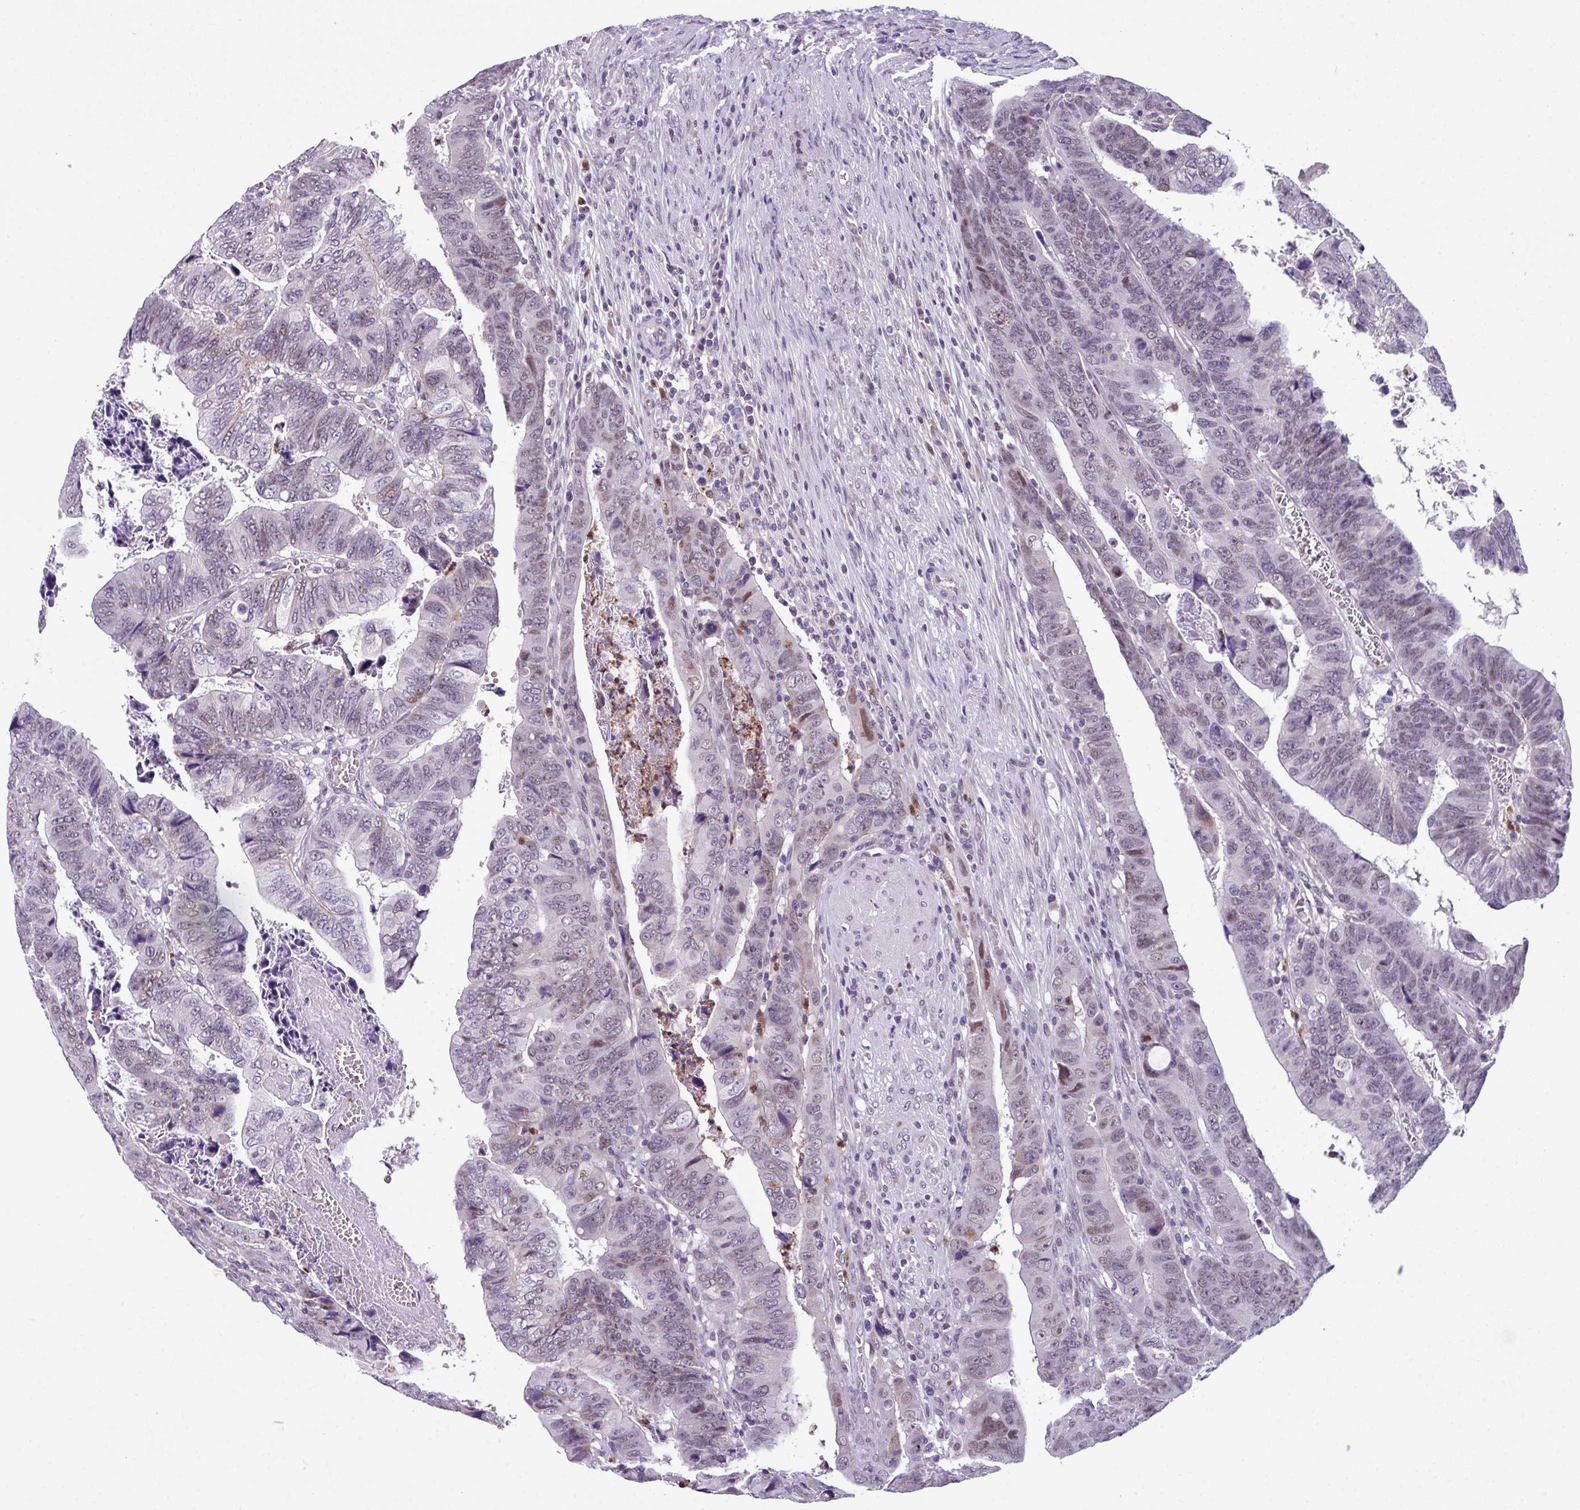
{"staining": {"intensity": "weak", "quantity": "<25%", "location": "nuclear"}, "tissue": "colorectal cancer", "cell_type": "Tumor cells", "image_type": "cancer", "snomed": [{"axis": "morphology", "description": "Normal tissue, NOS"}, {"axis": "morphology", "description": "Adenocarcinoma, NOS"}, {"axis": "topography", "description": "Rectum"}], "caption": "An immunohistochemistry micrograph of colorectal cancer is shown. There is no staining in tumor cells of colorectal cancer.", "gene": "ZFP3", "patient": {"sex": "female", "age": 65}}